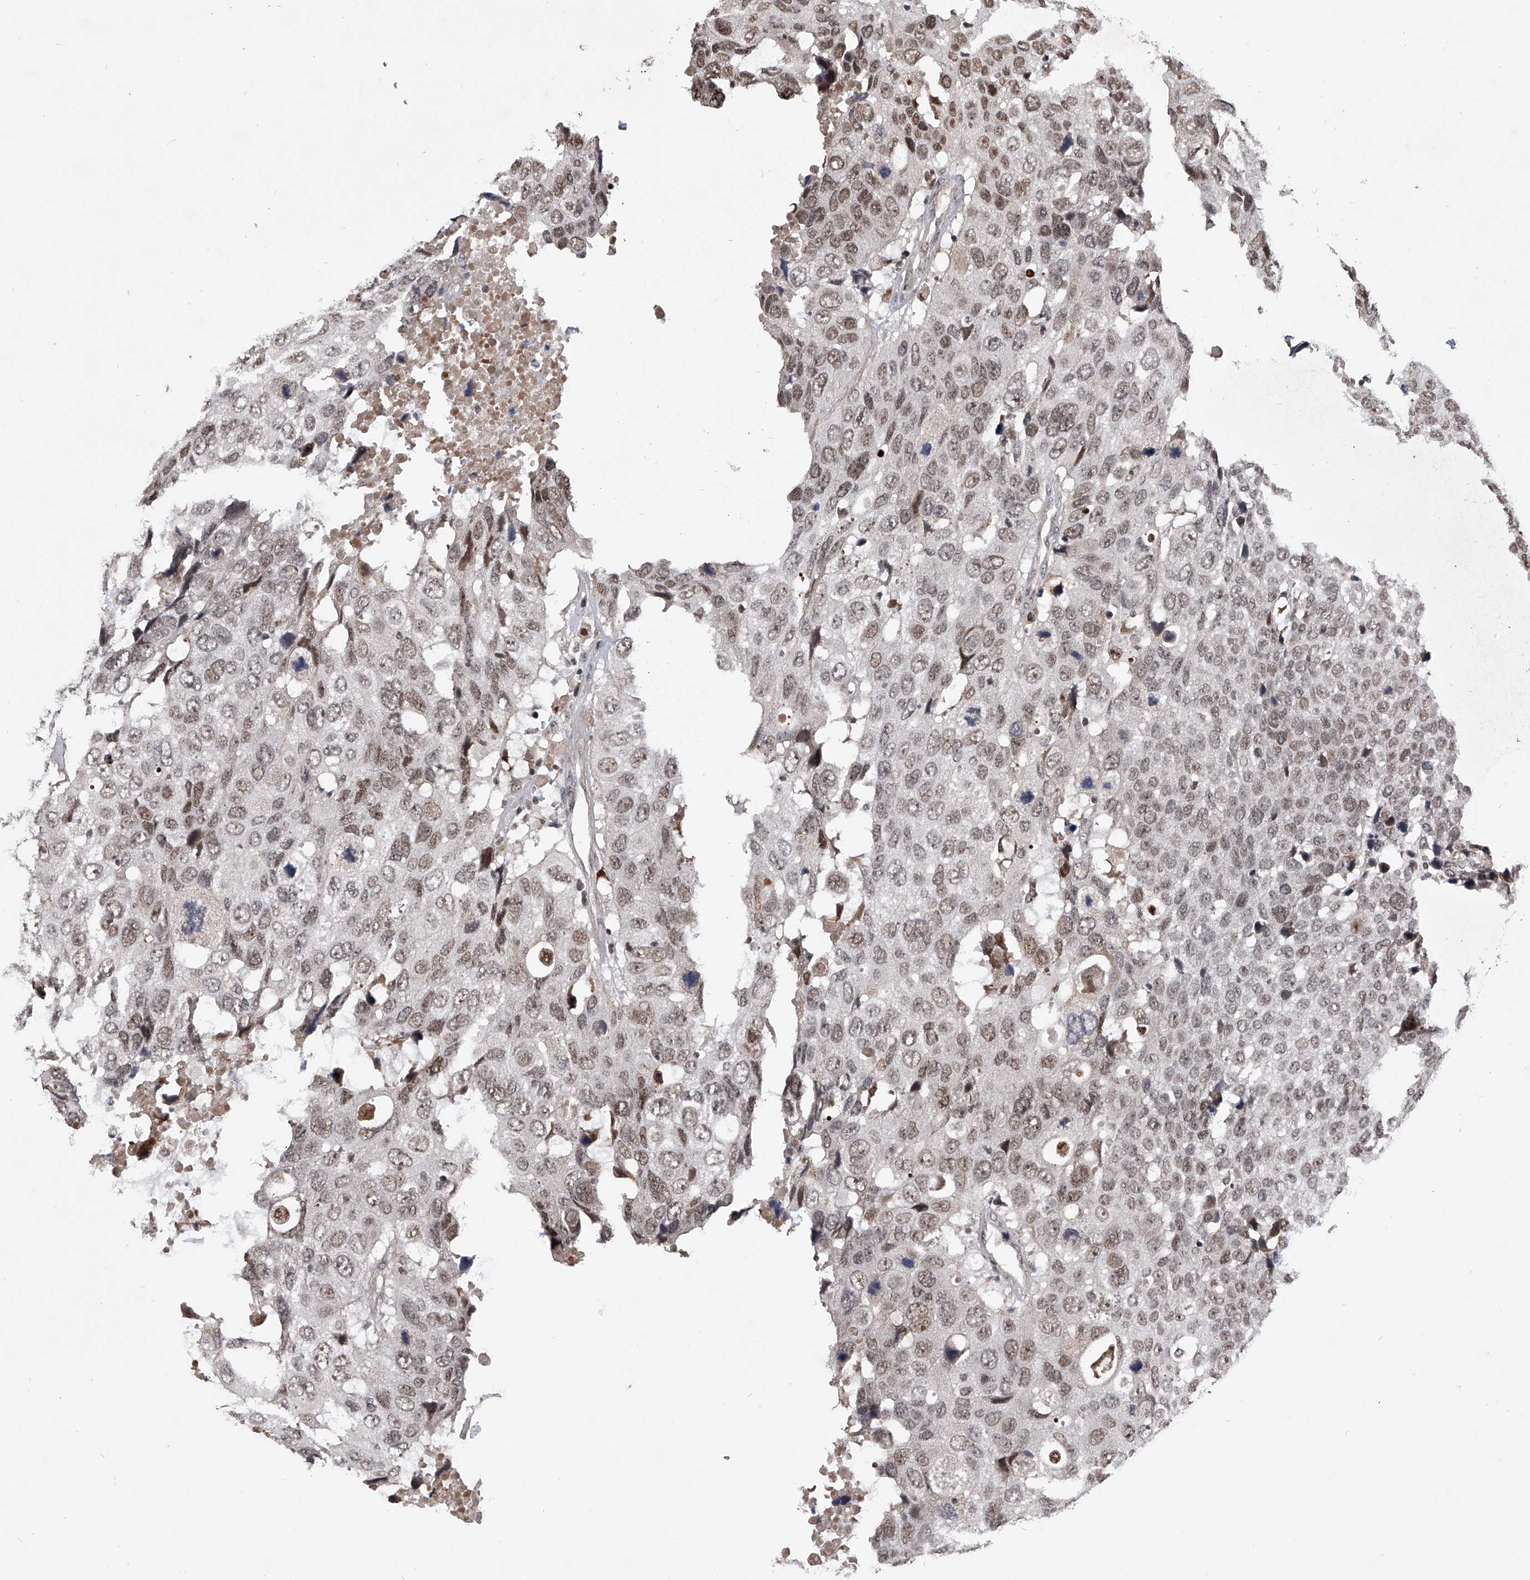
{"staining": {"intensity": "moderate", "quantity": ">75%", "location": "nuclear"}, "tissue": "head and neck cancer", "cell_type": "Tumor cells", "image_type": "cancer", "snomed": [{"axis": "morphology", "description": "Squamous cell carcinoma, NOS"}, {"axis": "topography", "description": "Head-Neck"}], "caption": "Immunohistochemical staining of human head and neck cancer (squamous cell carcinoma) exhibits medium levels of moderate nuclear protein positivity in about >75% of tumor cells. (Brightfield microscopy of DAB IHC at high magnification).", "gene": "CMTR1", "patient": {"sex": "male", "age": 66}}